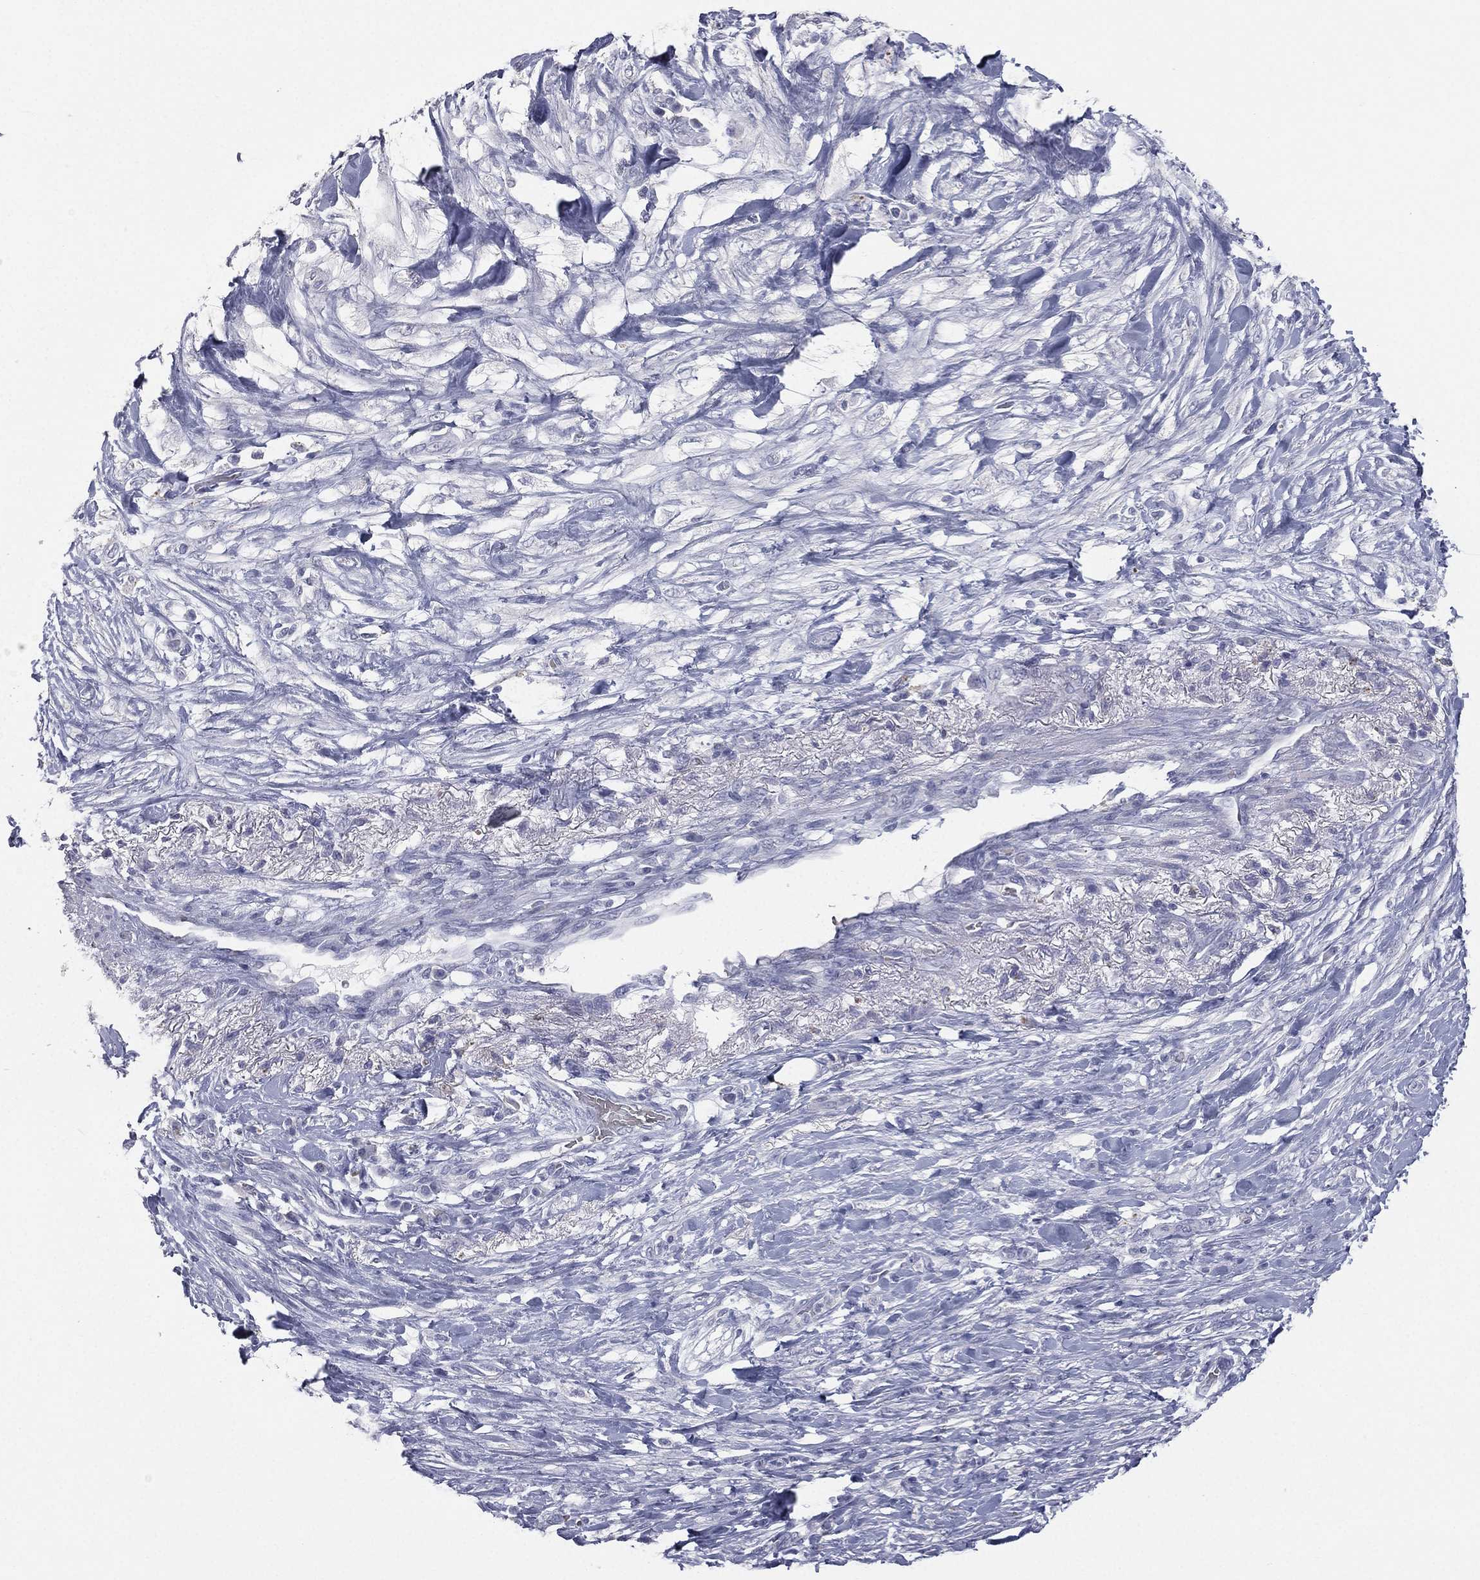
{"staining": {"intensity": "negative", "quantity": "none", "location": "none"}, "tissue": "pancreatic cancer", "cell_type": "Tumor cells", "image_type": "cancer", "snomed": [{"axis": "morphology", "description": "Adenocarcinoma, NOS"}, {"axis": "topography", "description": "Pancreas"}], "caption": "Immunohistochemistry image of neoplastic tissue: human adenocarcinoma (pancreatic) stained with DAB (3,3'-diaminobenzidine) displays no significant protein staining in tumor cells.", "gene": "ESX1", "patient": {"sex": "female", "age": 72}}